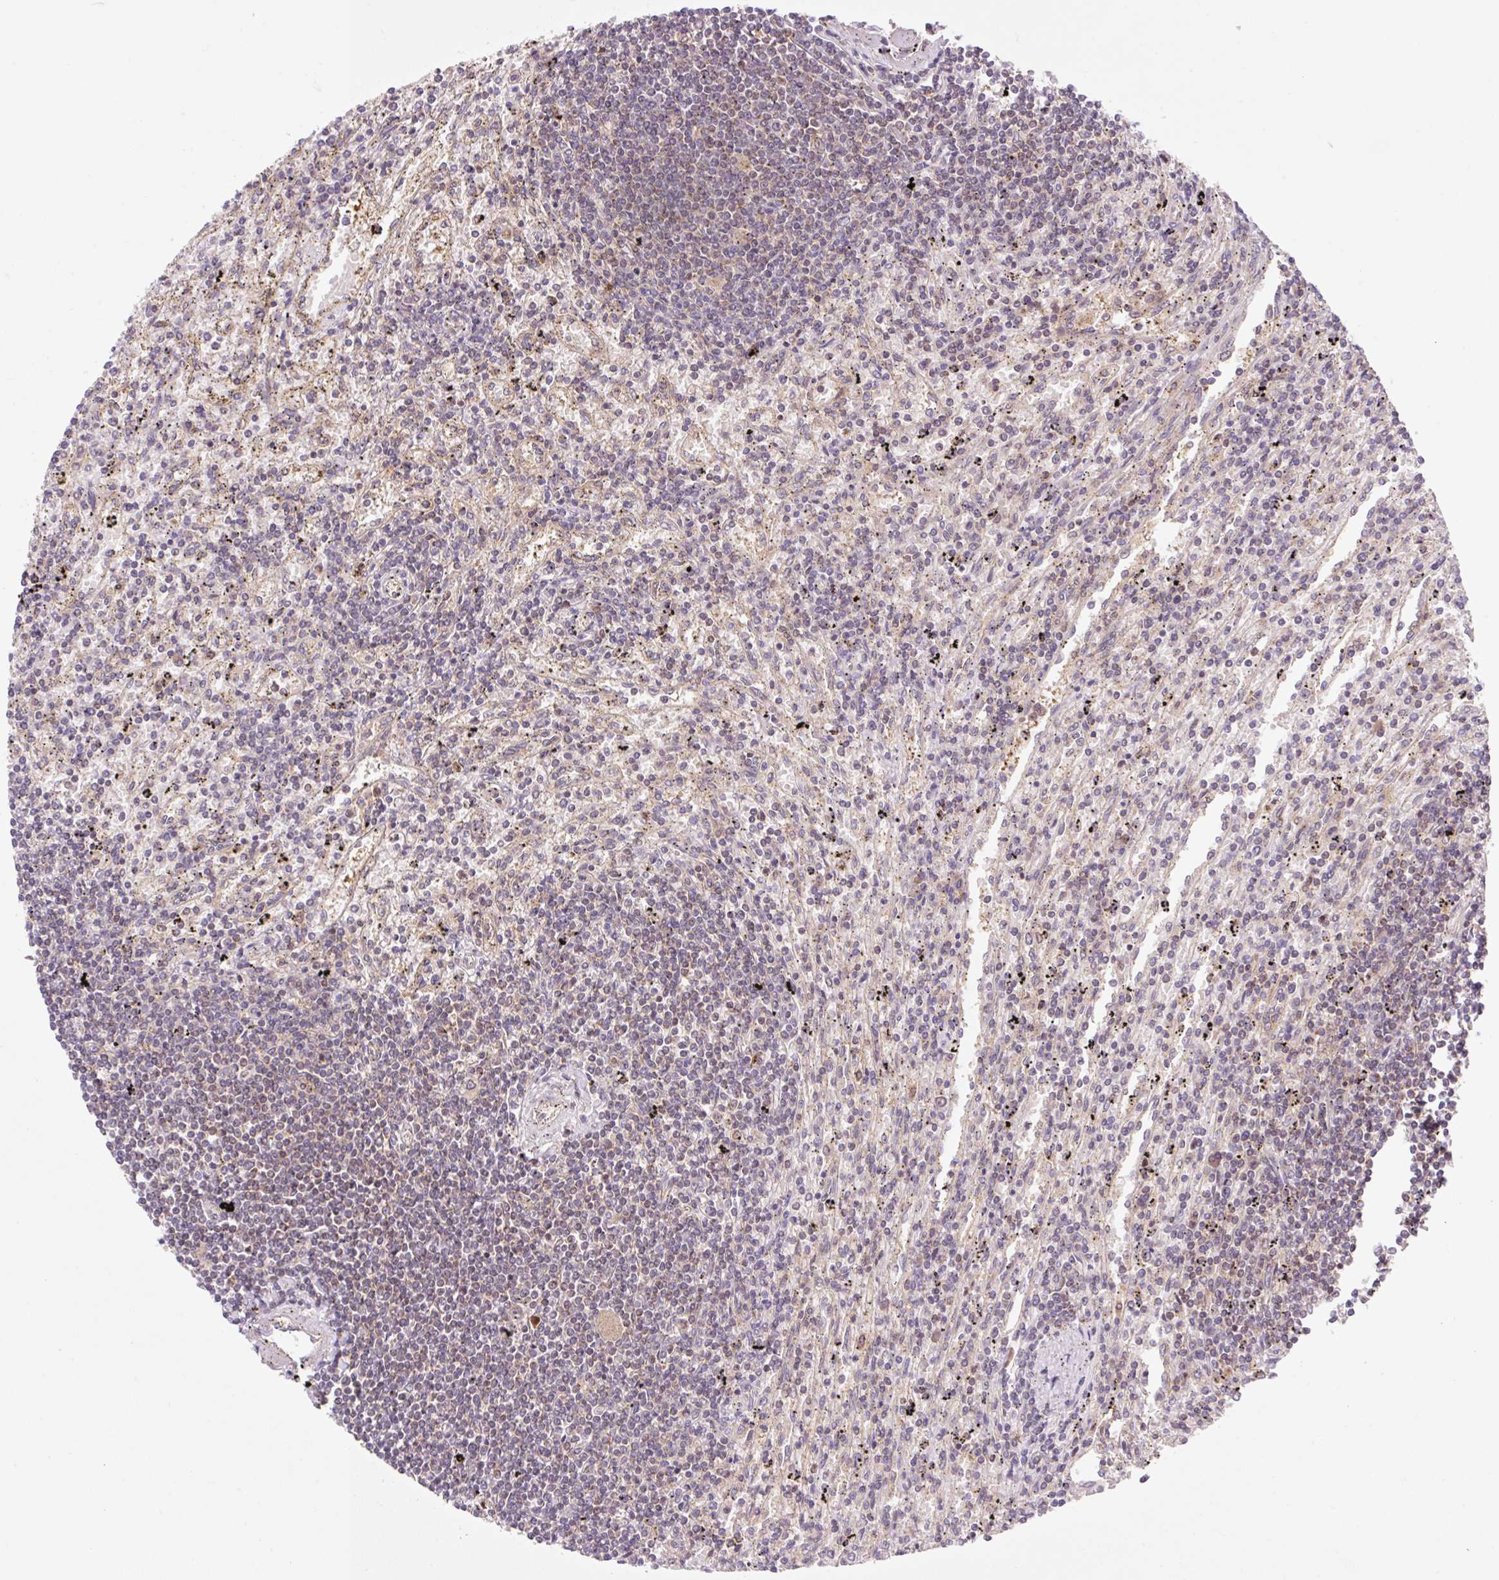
{"staining": {"intensity": "negative", "quantity": "none", "location": "none"}, "tissue": "lymphoma", "cell_type": "Tumor cells", "image_type": "cancer", "snomed": [{"axis": "morphology", "description": "Malignant lymphoma, non-Hodgkin's type, Low grade"}, {"axis": "topography", "description": "Spleen"}], "caption": "This is an immunohistochemistry image of lymphoma. There is no expression in tumor cells.", "gene": "VPS4A", "patient": {"sex": "male", "age": 76}}